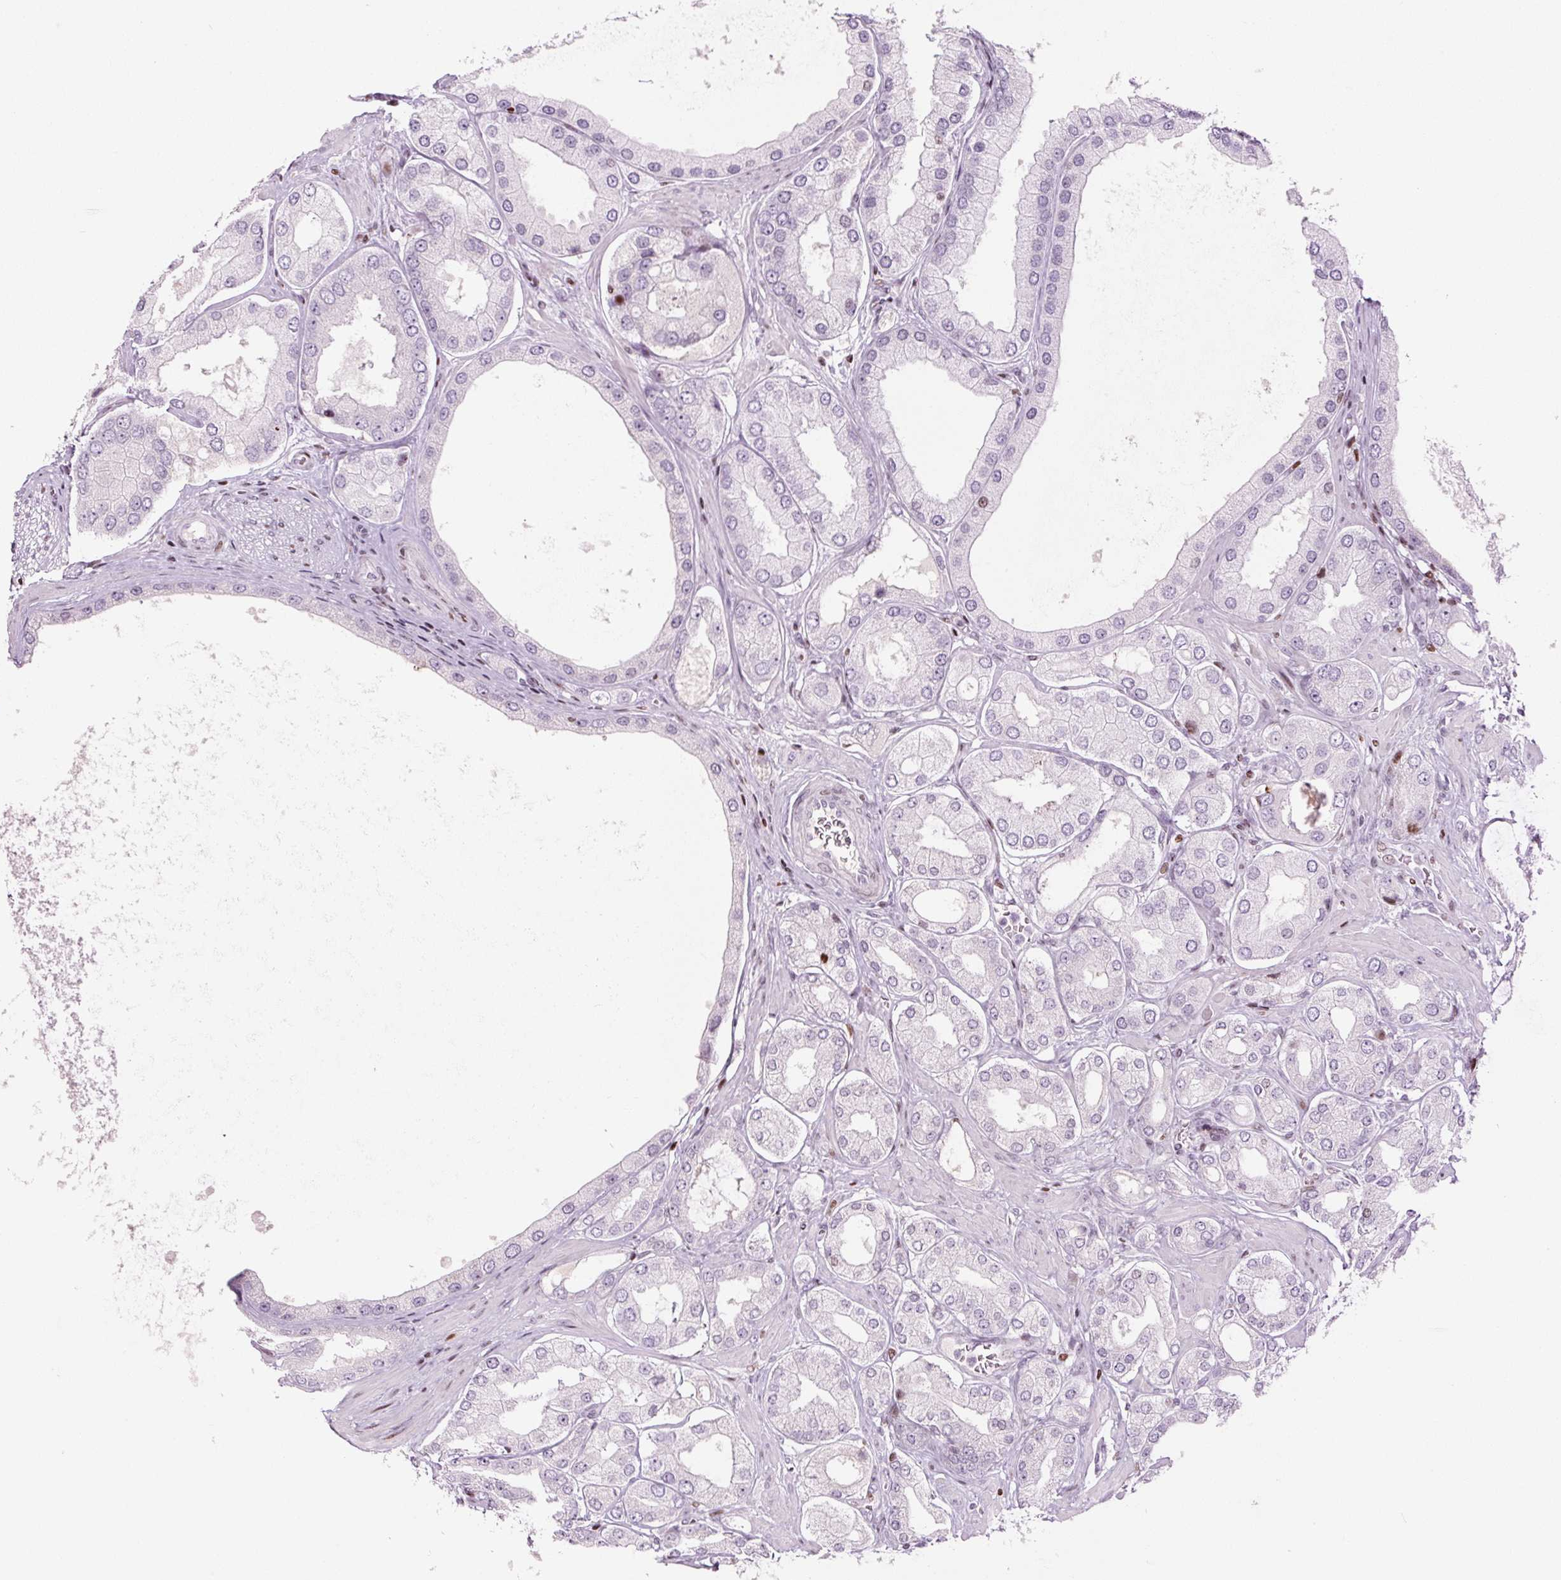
{"staining": {"intensity": "moderate", "quantity": "<25%", "location": "nuclear"}, "tissue": "prostate cancer", "cell_type": "Tumor cells", "image_type": "cancer", "snomed": [{"axis": "morphology", "description": "Adenocarcinoma, Low grade"}, {"axis": "topography", "description": "Prostate"}], "caption": "IHC histopathology image of neoplastic tissue: human prostate low-grade adenocarcinoma stained using immunohistochemistry exhibits low levels of moderate protein expression localized specifically in the nuclear of tumor cells, appearing as a nuclear brown color.", "gene": "TMEM177", "patient": {"sex": "male", "age": 42}}